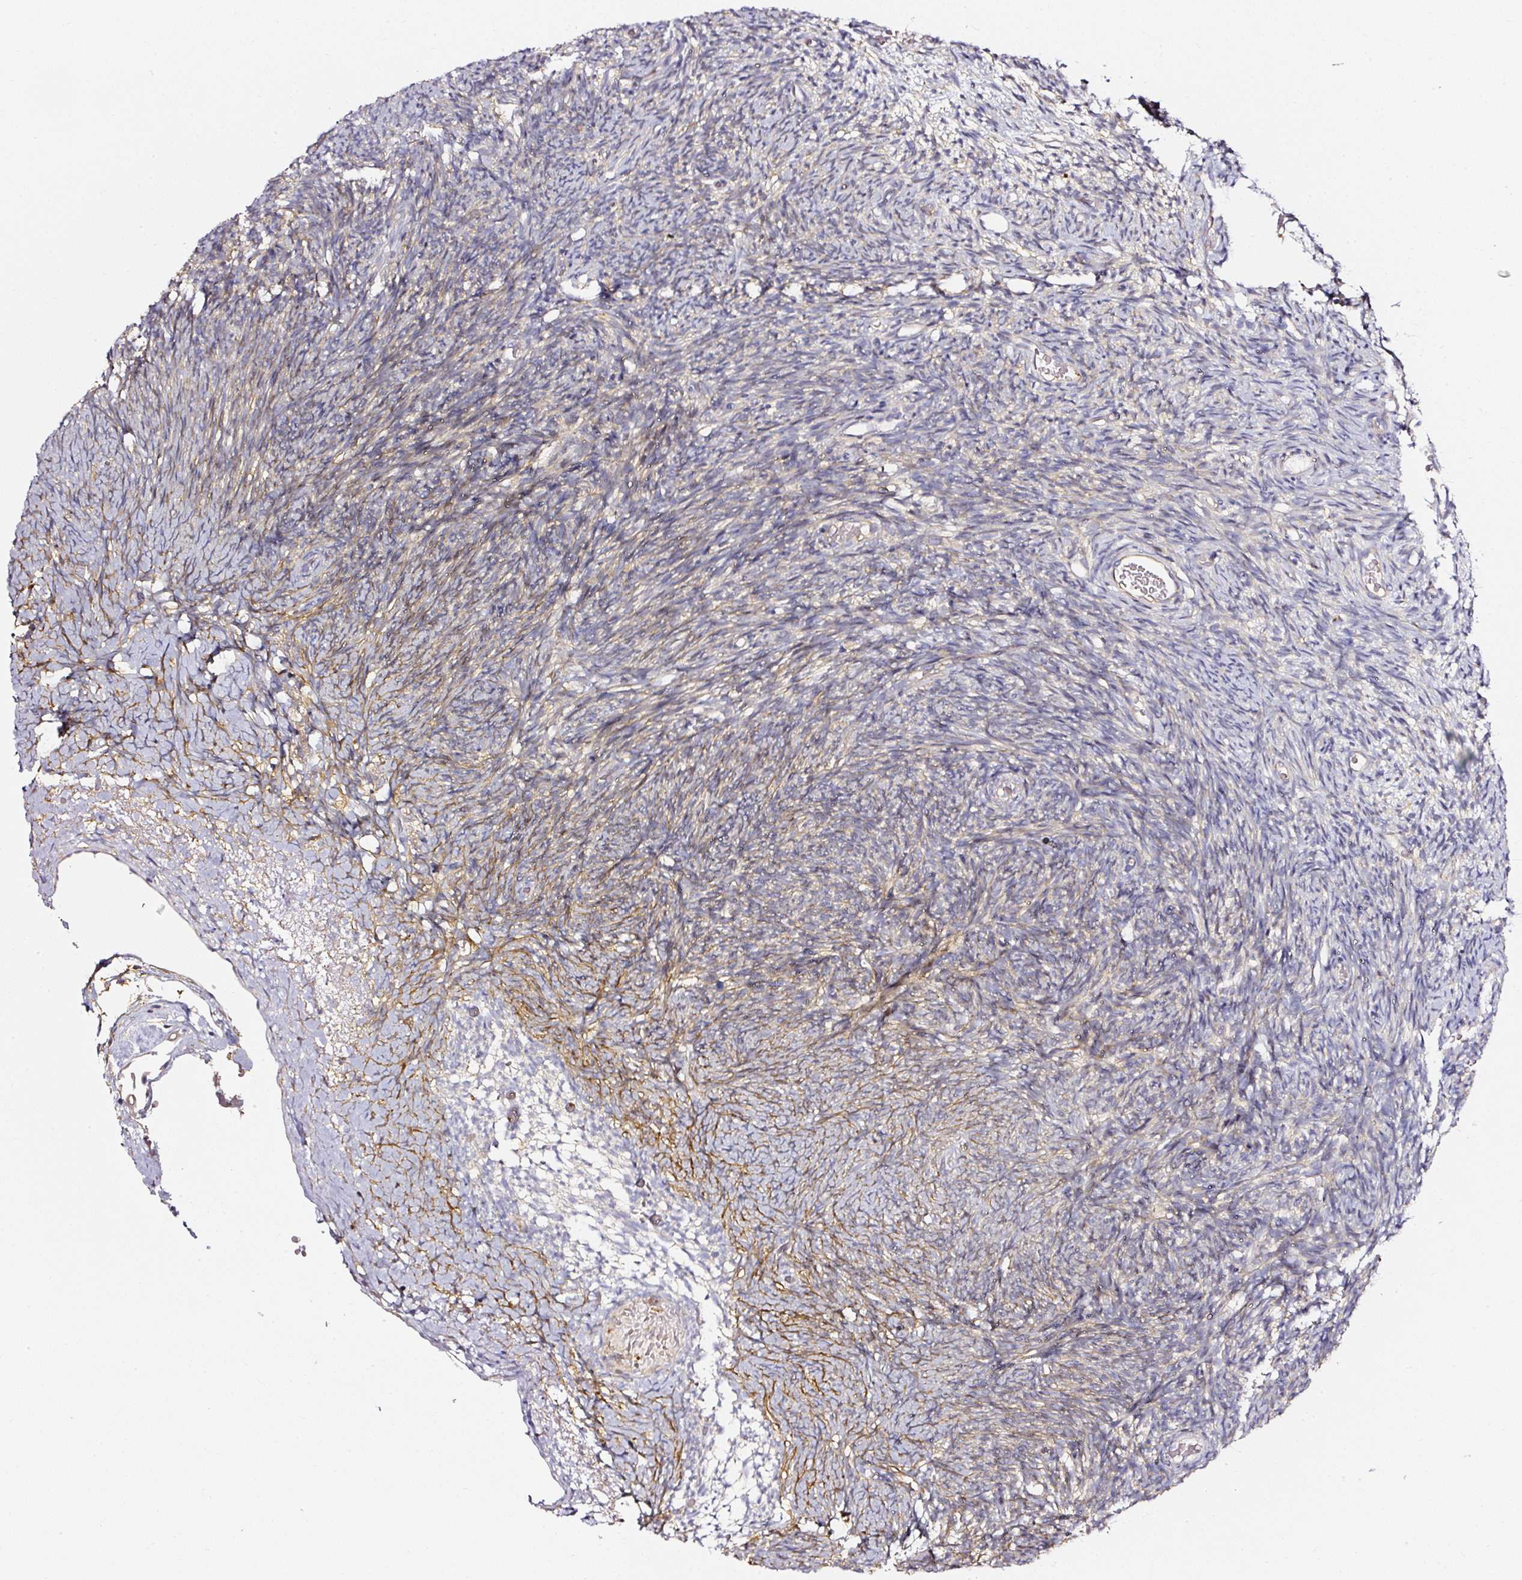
{"staining": {"intensity": "weak", "quantity": "<25%", "location": "cytoplasmic/membranous"}, "tissue": "ovary", "cell_type": "Follicle cells", "image_type": "normal", "snomed": [{"axis": "morphology", "description": "Normal tissue, NOS"}, {"axis": "topography", "description": "Ovary"}], "caption": "A high-resolution micrograph shows immunohistochemistry staining of benign ovary, which shows no significant positivity in follicle cells.", "gene": "CD47", "patient": {"sex": "female", "age": 39}}